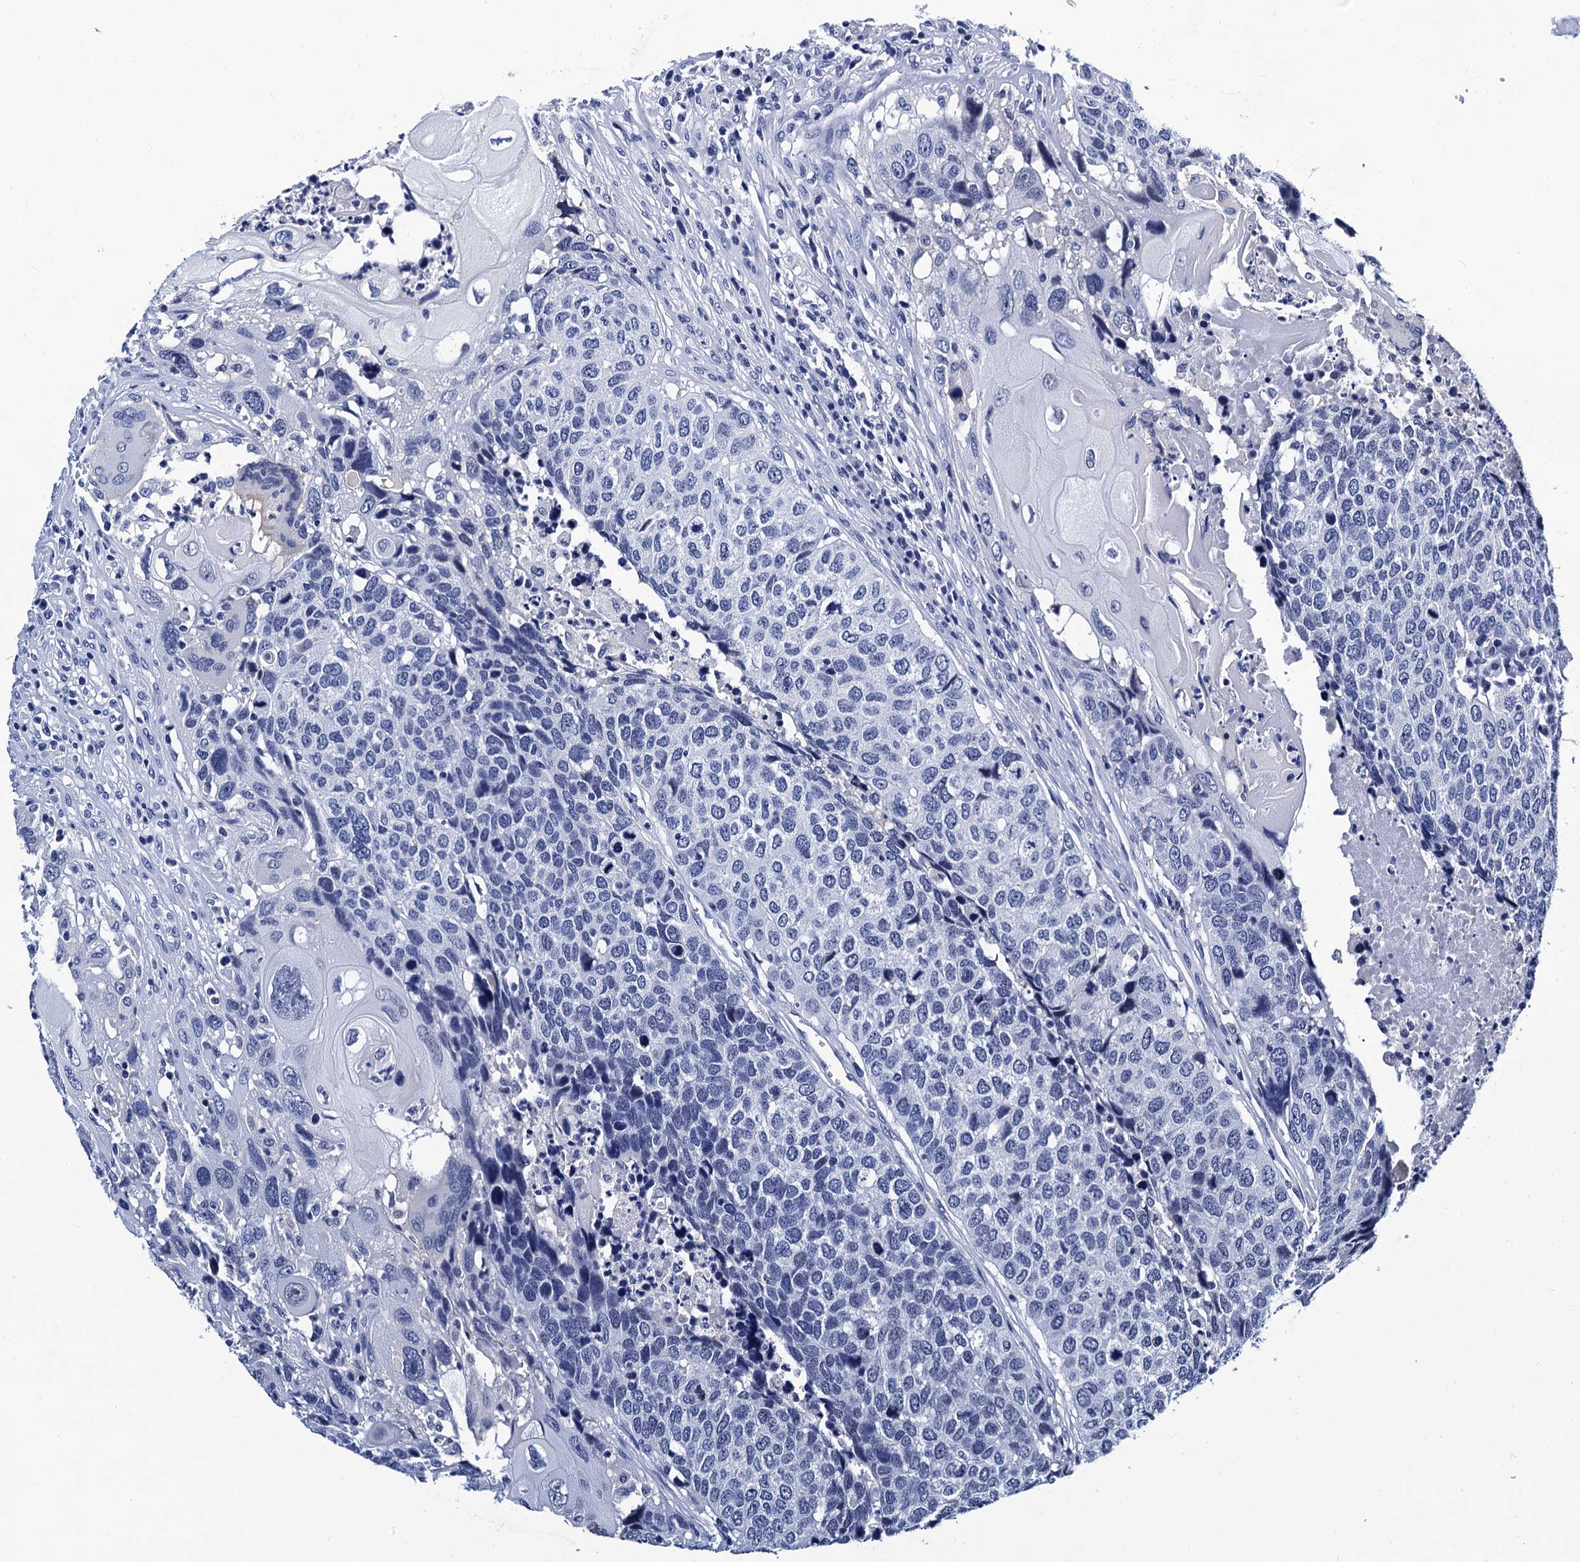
{"staining": {"intensity": "negative", "quantity": "none", "location": "none"}, "tissue": "head and neck cancer", "cell_type": "Tumor cells", "image_type": "cancer", "snomed": [{"axis": "morphology", "description": "Squamous cell carcinoma, NOS"}, {"axis": "topography", "description": "Head-Neck"}], "caption": "IHC photomicrograph of human head and neck squamous cell carcinoma stained for a protein (brown), which demonstrates no positivity in tumor cells. (DAB (3,3'-diaminobenzidine) immunohistochemistry (IHC) visualized using brightfield microscopy, high magnification).", "gene": "LRRC30", "patient": {"sex": "male", "age": 66}}